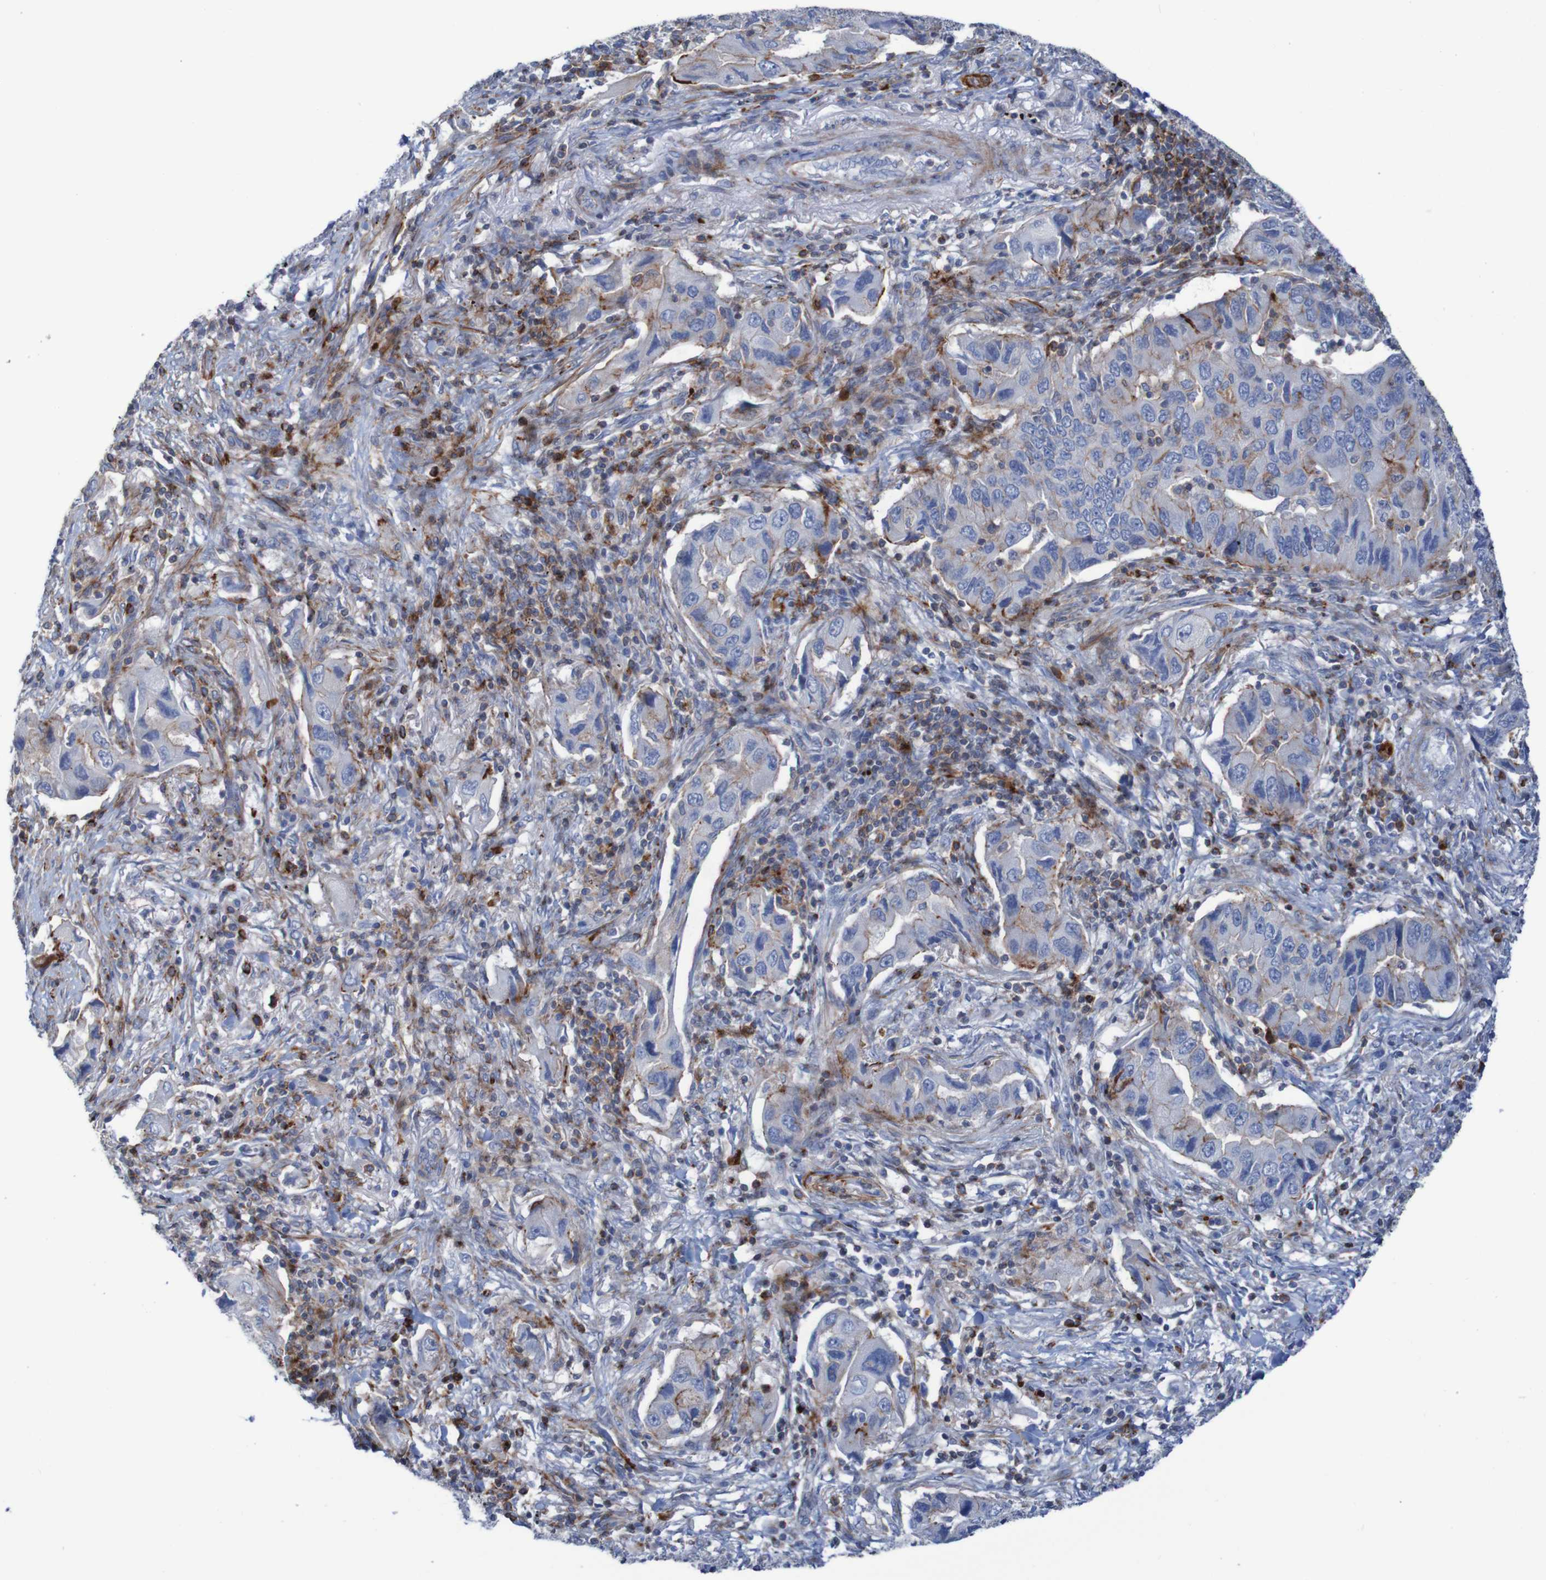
{"staining": {"intensity": "strong", "quantity": "<25%", "location": "cytoplasmic/membranous"}, "tissue": "lung cancer", "cell_type": "Tumor cells", "image_type": "cancer", "snomed": [{"axis": "morphology", "description": "Adenocarcinoma, NOS"}, {"axis": "topography", "description": "Lung"}], "caption": "This image shows IHC staining of lung cancer (adenocarcinoma), with medium strong cytoplasmic/membranous expression in about <25% of tumor cells.", "gene": "RNF182", "patient": {"sex": "female", "age": 65}}